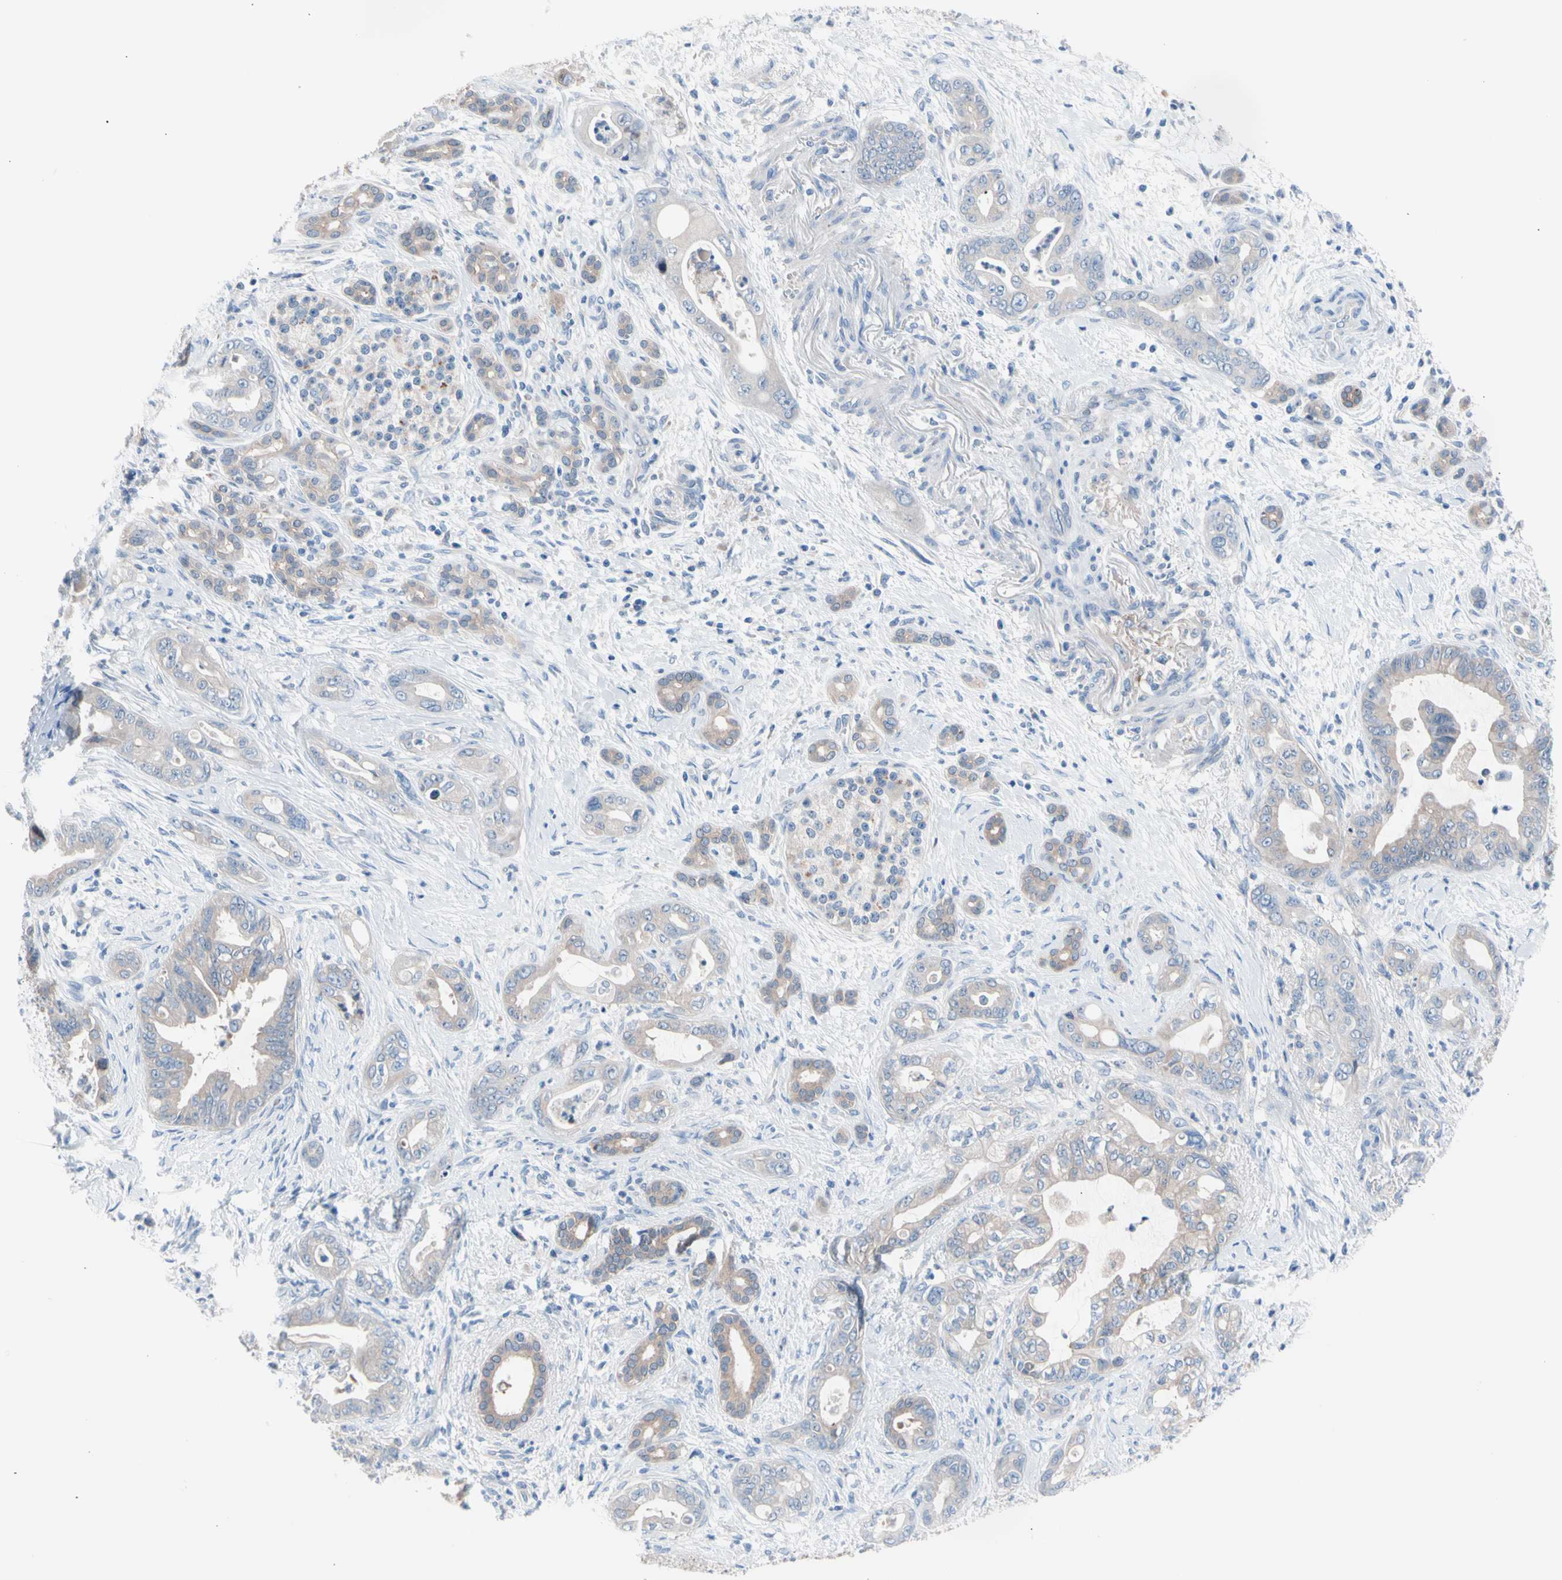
{"staining": {"intensity": "weak", "quantity": "25%-75%", "location": "cytoplasmic/membranous"}, "tissue": "pancreatic cancer", "cell_type": "Tumor cells", "image_type": "cancer", "snomed": [{"axis": "morphology", "description": "Adenocarcinoma, NOS"}, {"axis": "topography", "description": "Pancreas"}], "caption": "The image demonstrates staining of pancreatic cancer (adenocarcinoma), revealing weak cytoplasmic/membranous protein positivity (brown color) within tumor cells.", "gene": "CASQ1", "patient": {"sex": "male", "age": 70}}